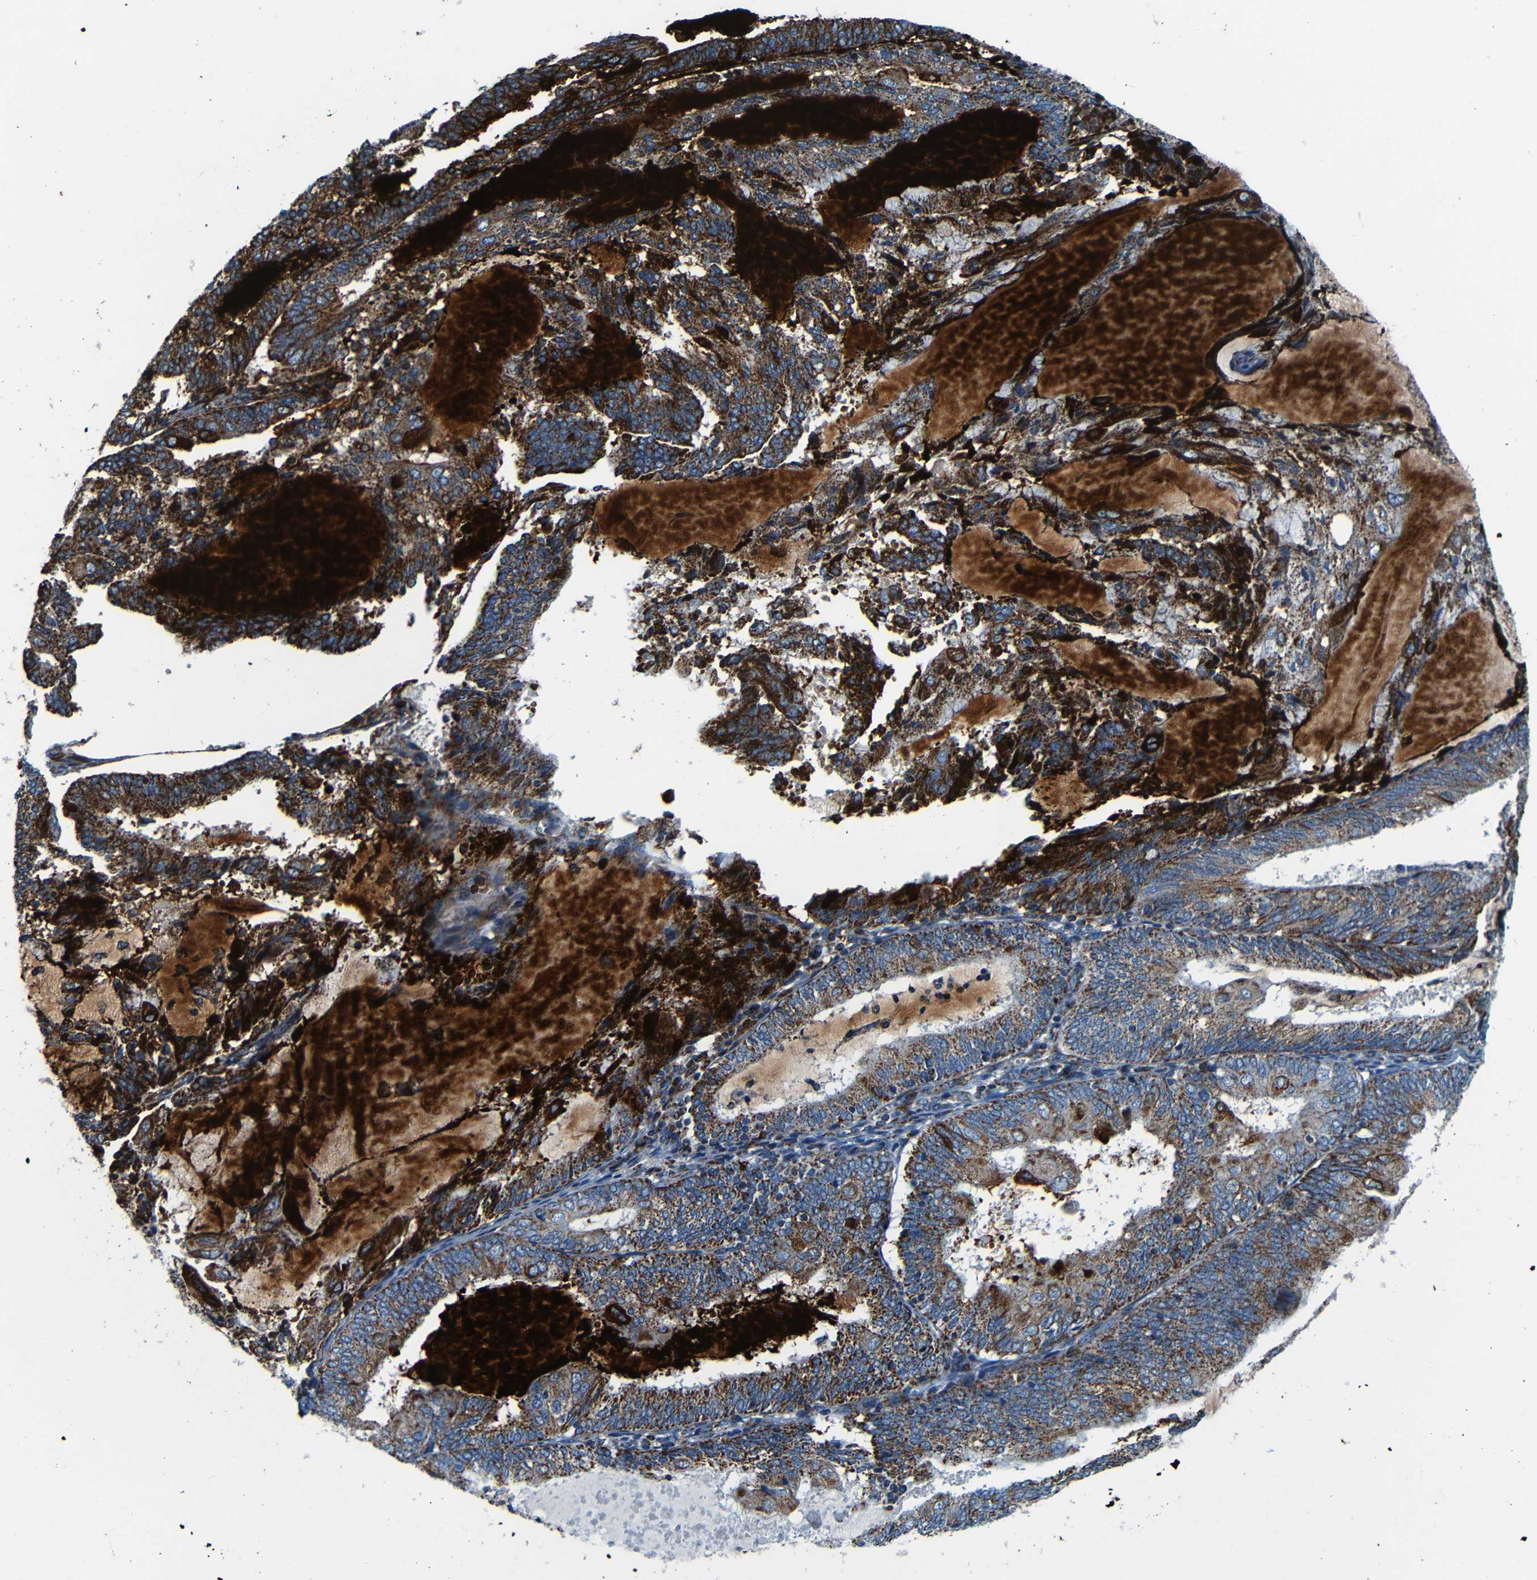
{"staining": {"intensity": "strong", "quantity": ">75%", "location": "cytoplasmic/membranous"}, "tissue": "endometrial cancer", "cell_type": "Tumor cells", "image_type": "cancer", "snomed": [{"axis": "morphology", "description": "Adenocarcinoma, NOS"}, {"axis": "topography", "description": "Endometrium"}], "caption": "Protein expression analysis of endometrial cancer (adenocarcinoma) demonstrates strong cytoplasmic/membranous expression in approximately >75% of tumor cells.", "gene": "WSCD2", "patient": {"sex": "female", "age": 81}}